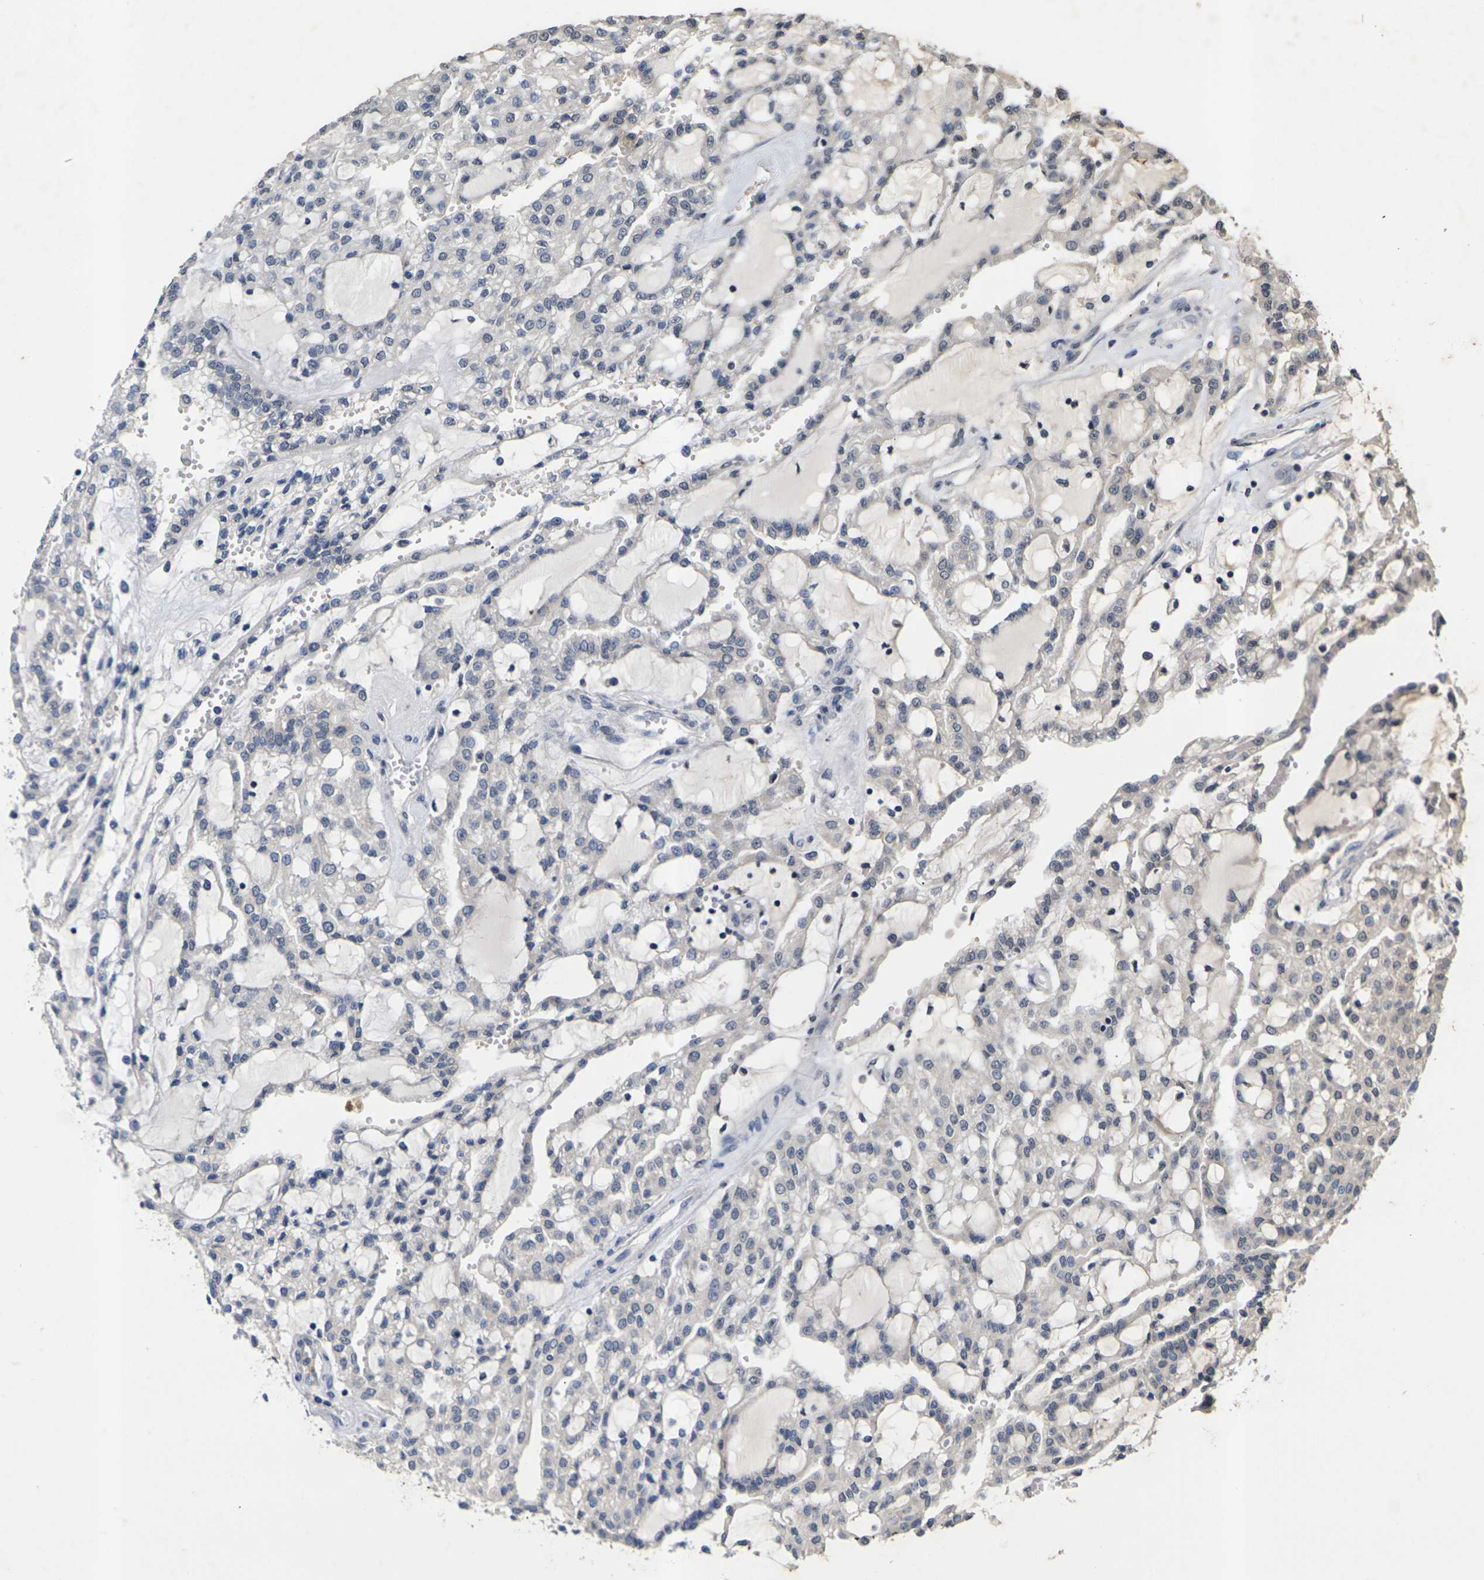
{"staining": {"intensity": "negative", "quantity": "none", "location": "none"}, "tissue": "renal cancer", "cell_type": "Tumor cells", "image_type": "cancer", "snomed": [{"axis": "morphology", "description": "Adenocarcinoma, NOS"}, {"axis": "topography", "description": "Kidney"}], "caption": "This is an IHC photomicrograph of human renal cancer. There is no expression in tumor cells.", "gene": "SLC2A2", "patient": {"sex": "male", "age": 63}}